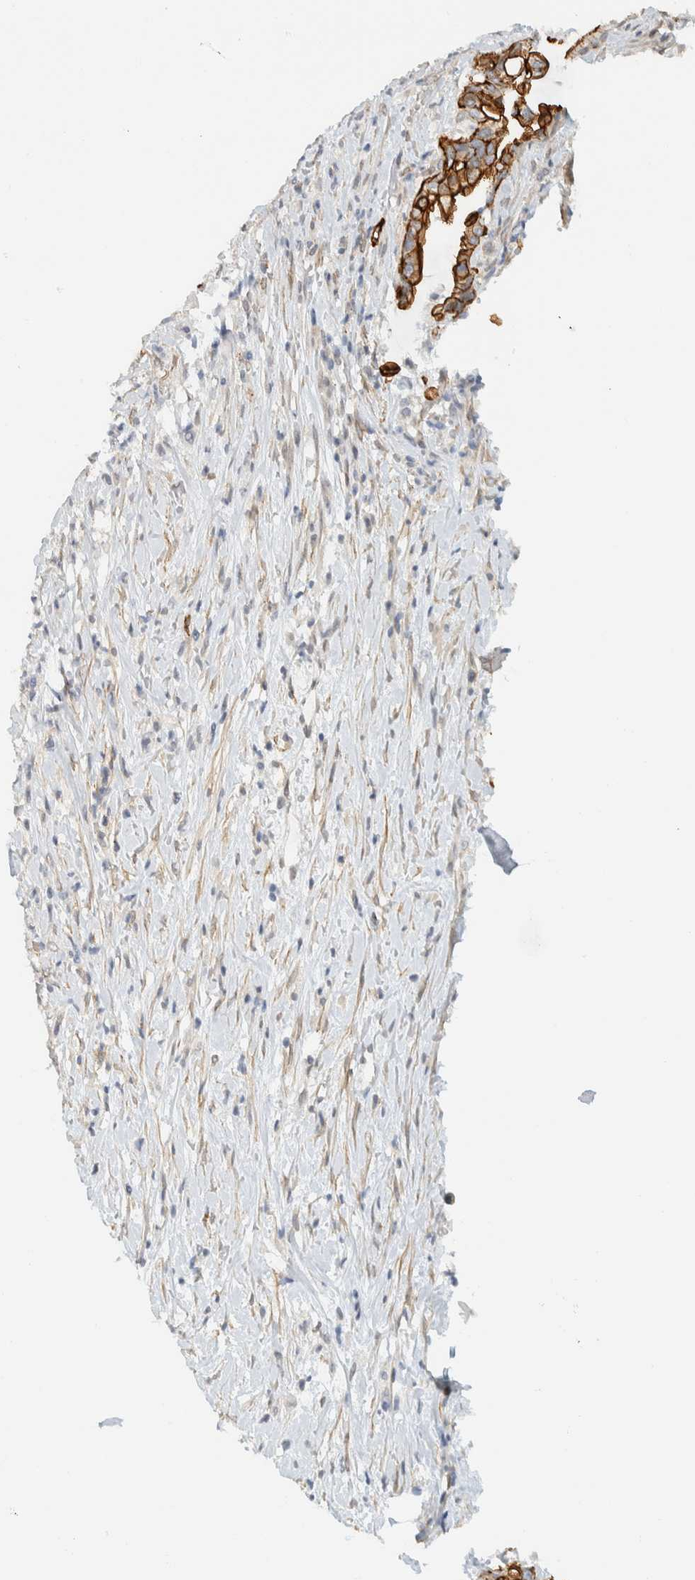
{"staining": {"intensity": "moderate", "quantity": "25%-75%", "location": "cytoplasmic/membranous"}, "tissue": "pancreatic cancer", "cell_type": "Tumor cells", "image_type": "cancer", "snomed": [{"axis": "morphology", "description": "Adenocarcinoma, NOS"}, {"axis": "topography", "description": "Pancreas"}], "caption": "Protein staining of pancreatic cancer (adenocarcinoma) tissue demonstrates moderate cytoplasmic/membranous positivity in about 25%-75% of tumor cells.", "gene": "C1QTNF12", "patient": {"sex": "male", "age": 69}}